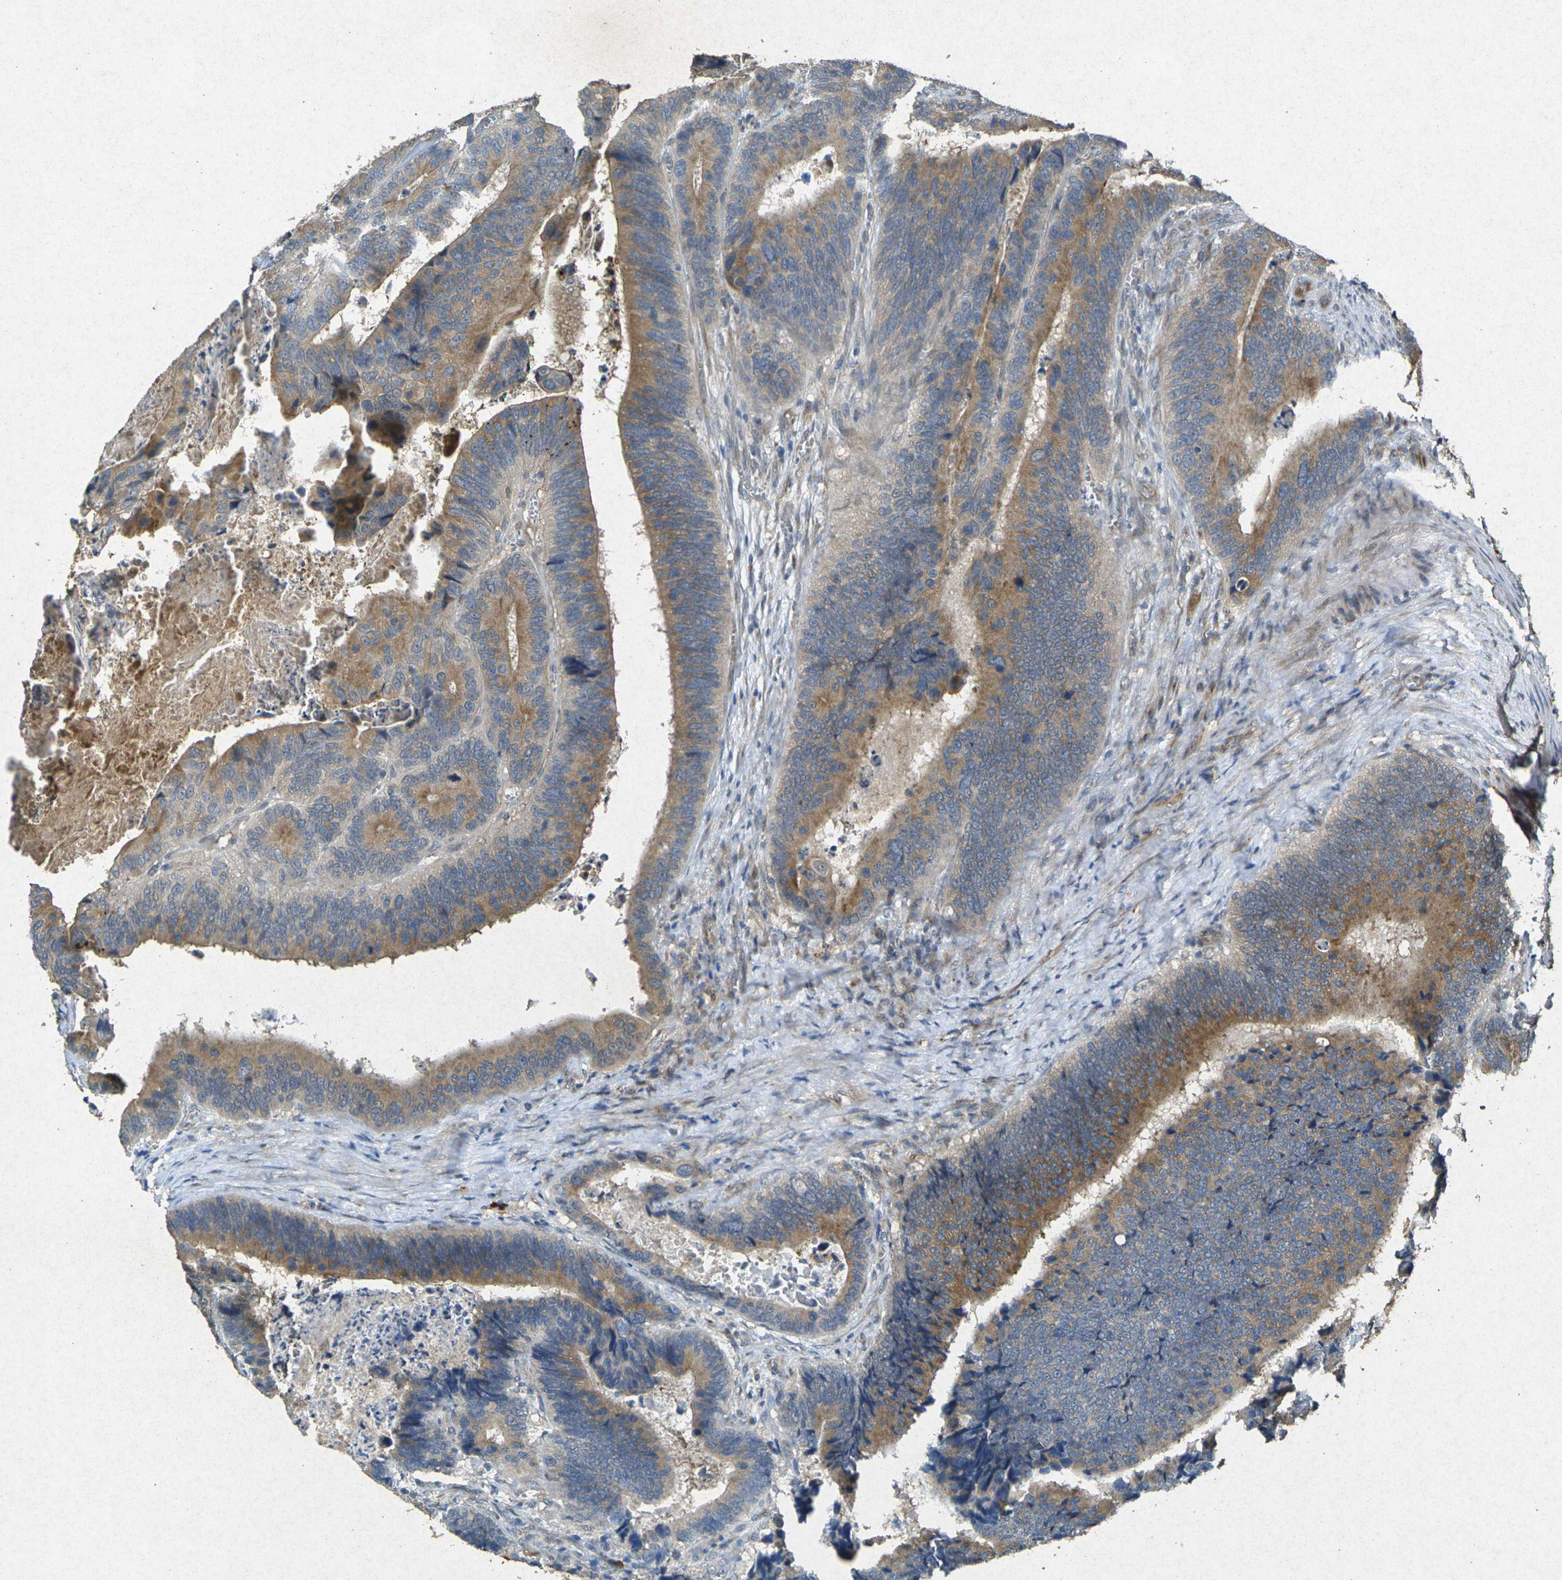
{"staining": {"intensity": "moderate", "quantity": ">75%", "location": "cytoplasmic/membranous"}, "tissue": "colorectal cancer", "cell_type": "Tumor cells", "image_type": "cancer", "snomed": [{"axis": "morphology", "description": "Adenocarcinoma, NOS"}, {"axis": "topography", "description": "Colon"}], "caption": "This is a micrograph of immunohistochemistry staining of adenocarcinoma (colorectal), which shows moderate staining in the cytoplasmic/membranous of tumor cells.", "gene": "RGMA", "patient": {"sex": "male", "age": 72}}